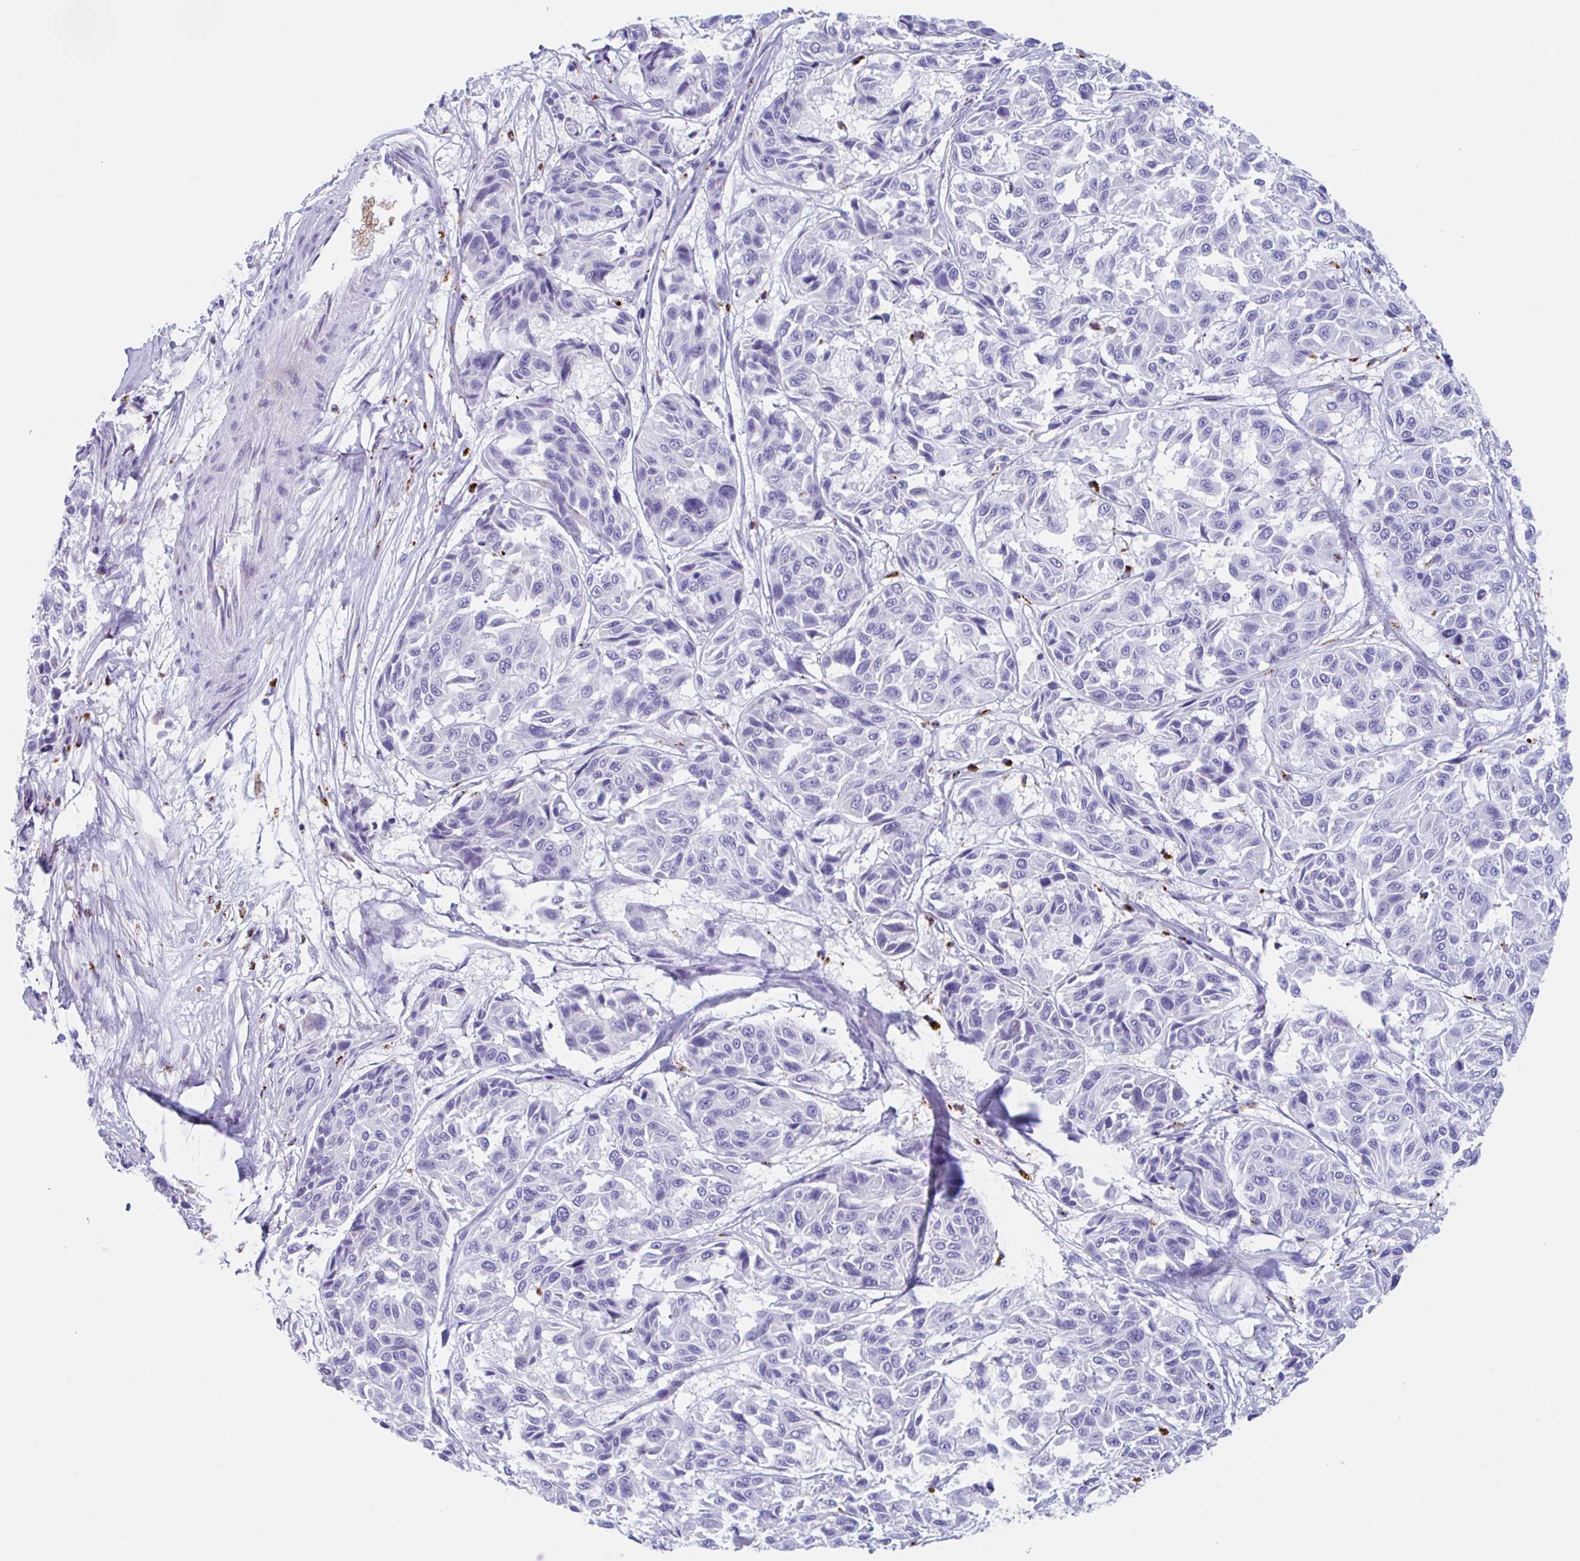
{"staining": {"intensity": "negative", "quantity": "none", "location": "none"}, "tissue": "melanoma", "cell_type": "Tumor cells", "image_type": "cancer", "snomed": [{"axis": "morphology", "description": "Malignant melanoma, NOS"}, {"axis": "topography", "description": "Skin"}], "caption": "High power microscopy micrograph of an immunohistochemistry (IHC) photomicrograph of melanoma, revealing no significant expression in tumor cells. (DAB immunohistochemistry, high magnification).", "gene": "ANKRD9", "patient": {"sex": "female", "age": 66}}